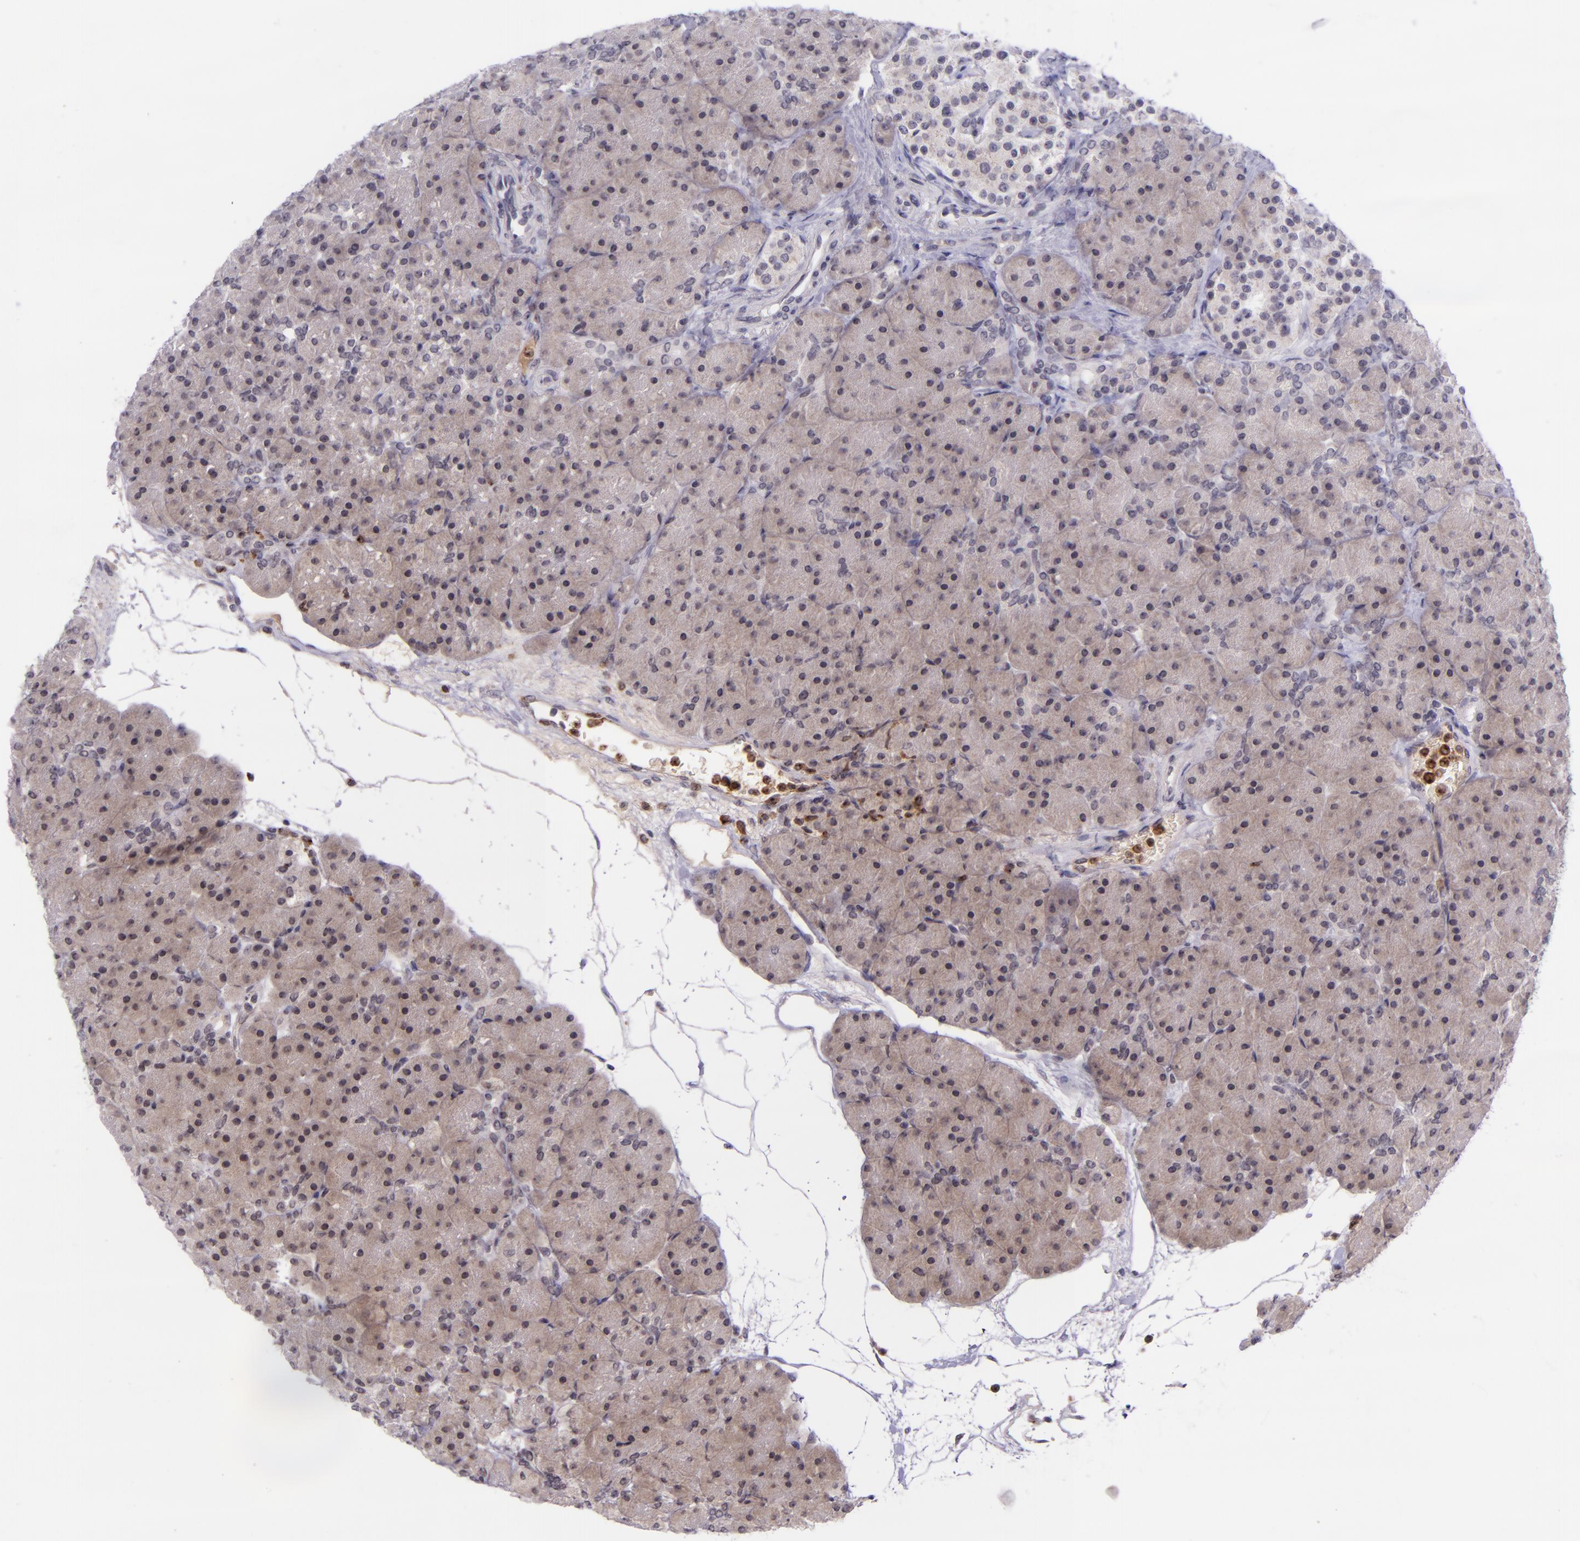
{"staining": {"intensity": "weak", "quantity": "25%-75%", "location": "cytoplasmic/membranous"}, "tissue": "pancreas", "cell_type": "Exocrine glandular cells", "image_type": "normal", "snomed": [{"axis": "morphology", "description": "Normal tissue, NOS"}, {"axis": "topography", "description": "Pancreas"}], "caption": "Immunohistochemical staining of benign human pancreas reveals low levels of weak cytoplasmic/membranous positivity in about 25%-75% of exocrine glandular cells.", "gene": "SELL", "patient": {"sex": "male", "age": 66}}